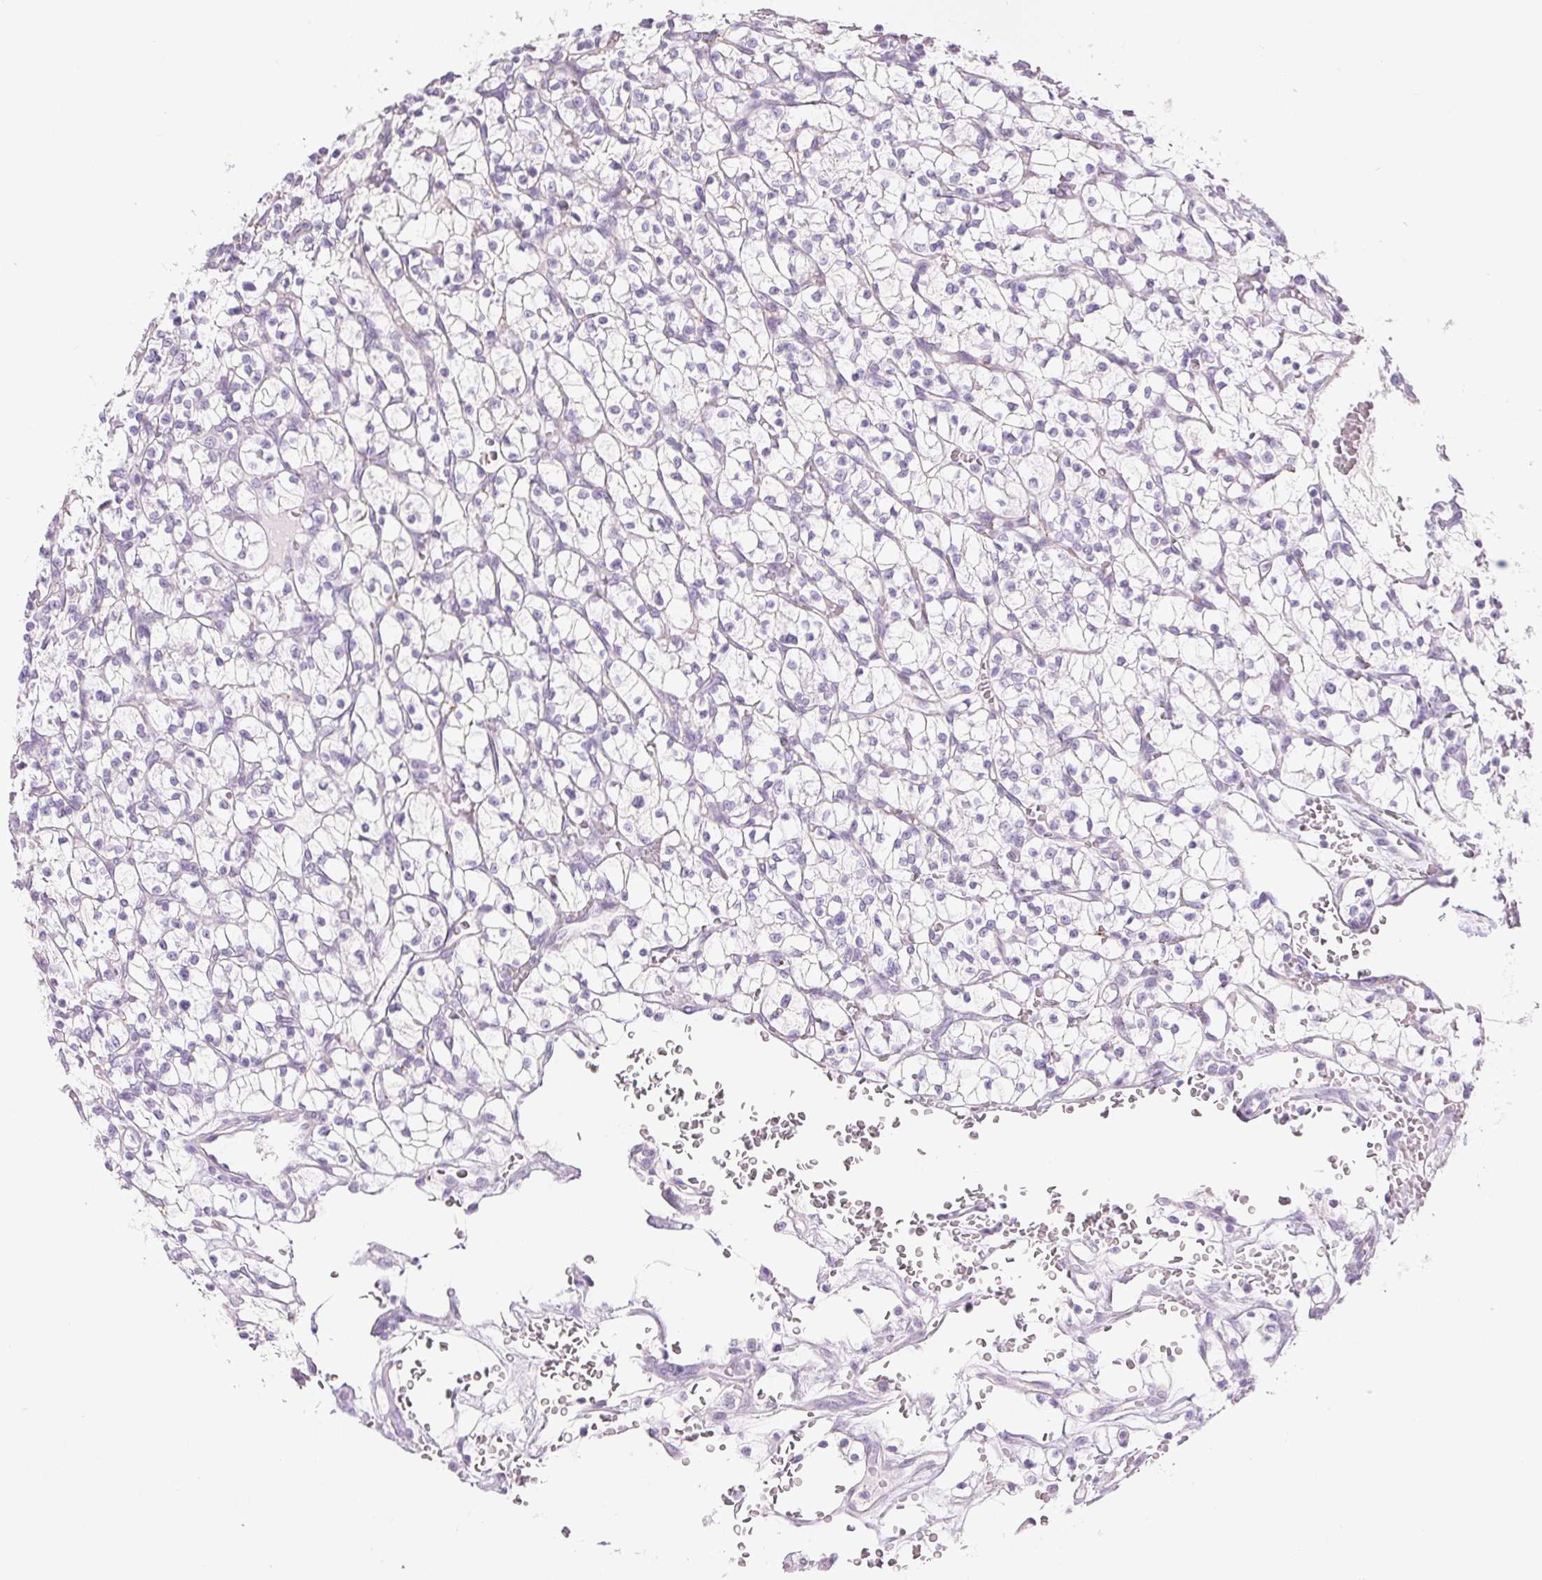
{"staining": {"intensity": "negative", "quantity": "none", "location": "none"}, "tissue": "renal cancer", "cell_type": "Tumor cells", "image_type": "cancer", "snomed": [{"axis": "morphology", "description": "Adenocarcinoma, NOS"}, {"axis": "topography", "description": "Kidney"}], "caption": "This is an IHC histopathology image of adenocarcinoma (renal). There is no positivity in tumor cells.", "gene": "KCNE2", "patient": {"sex": "female", "age": 64}}